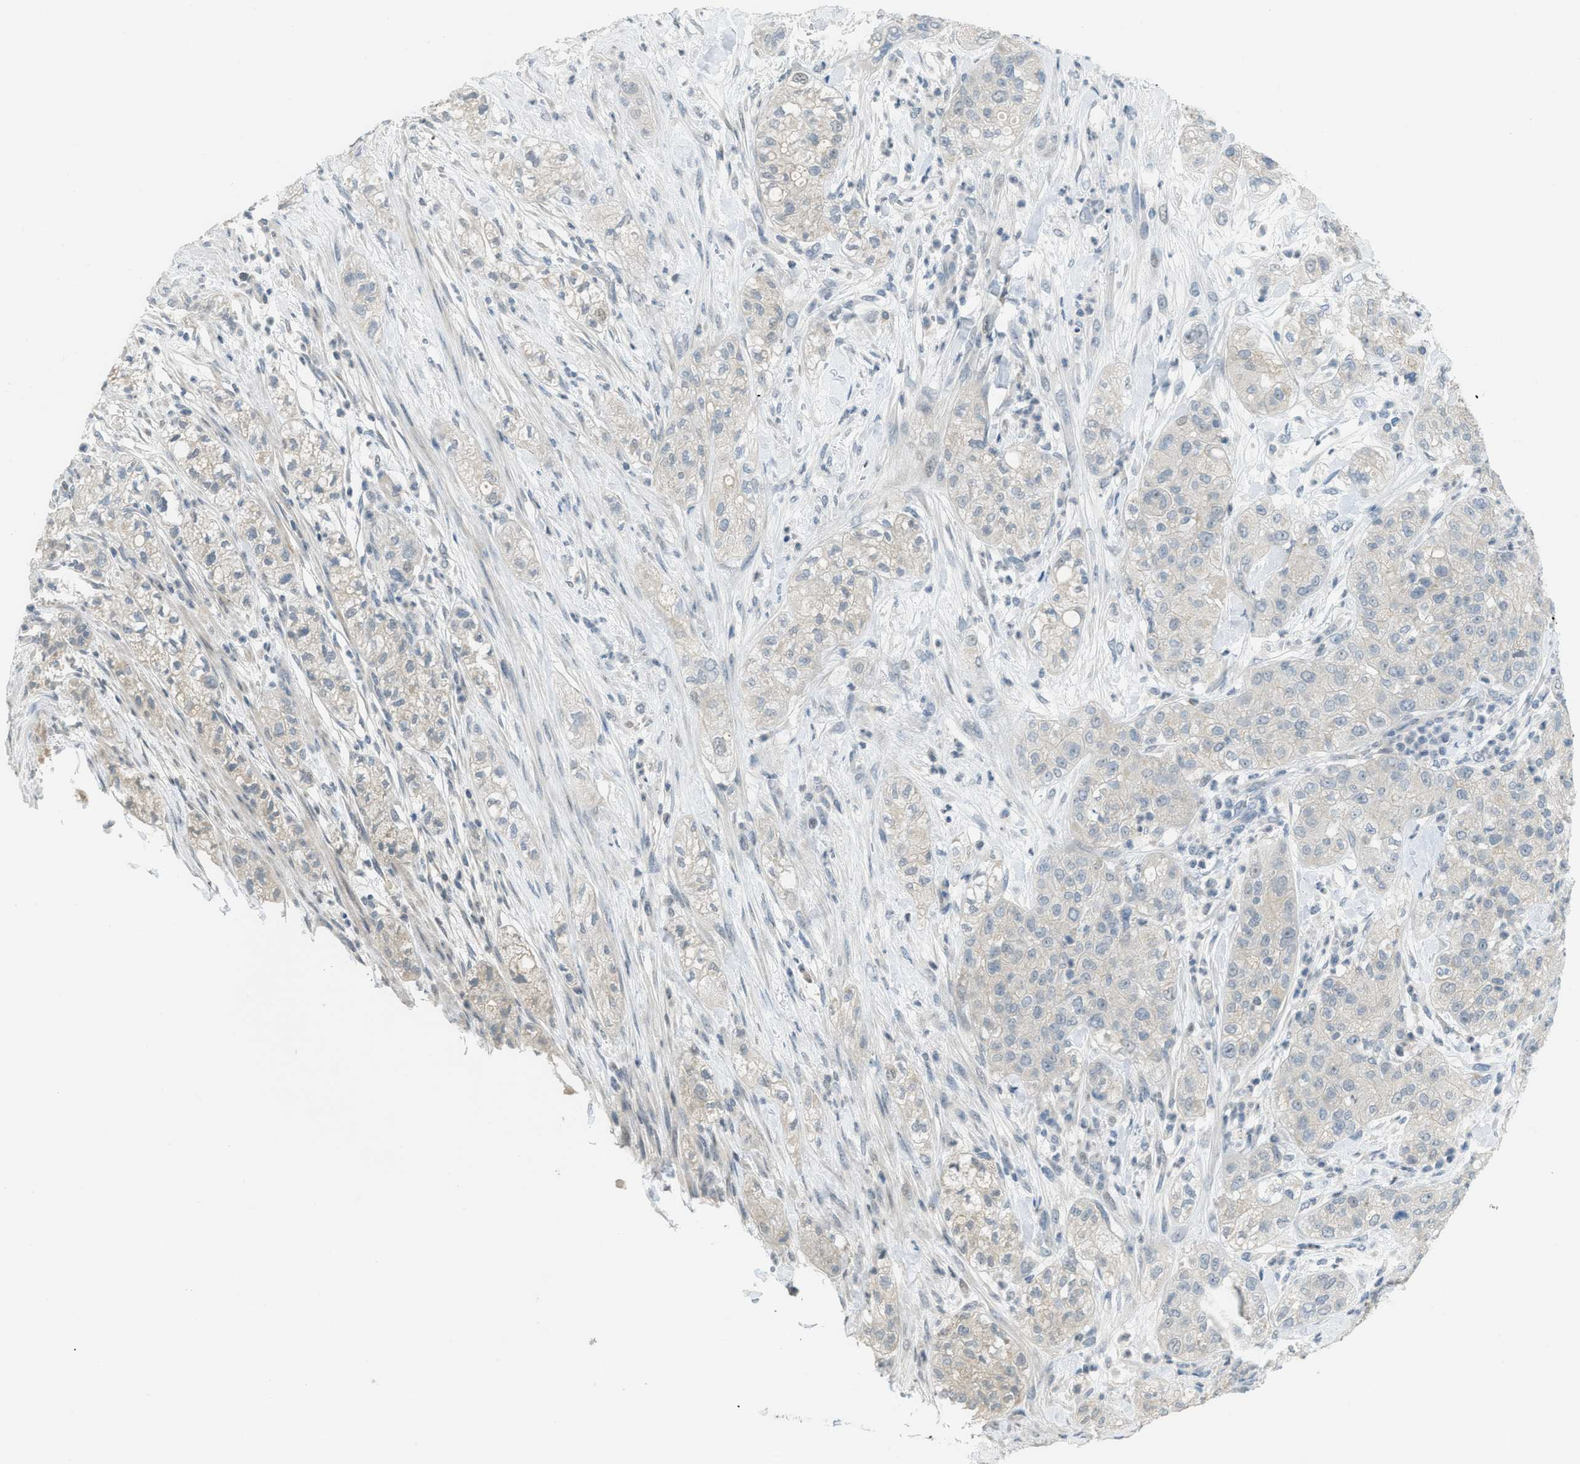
{"staining": {"intensity": "negative", "quantity": "none", "location": "none"}, "tissue": "pancreatic cancer", "cell_type": "Tumor cells", "image_type": "cancer", "snomed": [{"axis": "morphology", "description": "Adenocarcinoma, NOS"}, {"axis": "topography", "description": "Pancreas"}], "caption": "Pancreatic cancer (adenocarcinoma) was stained to show a protein in brown. There is no significant positivity in tumor cells. (Stains: DAB (3,3'-diaminobenzidine) IHC with hematoxylin counter stain, Microscopy: brightfield microscopy at high magnification).", "gene": "TXNDC2", "patient": {"sex": "female", "age": 78}}